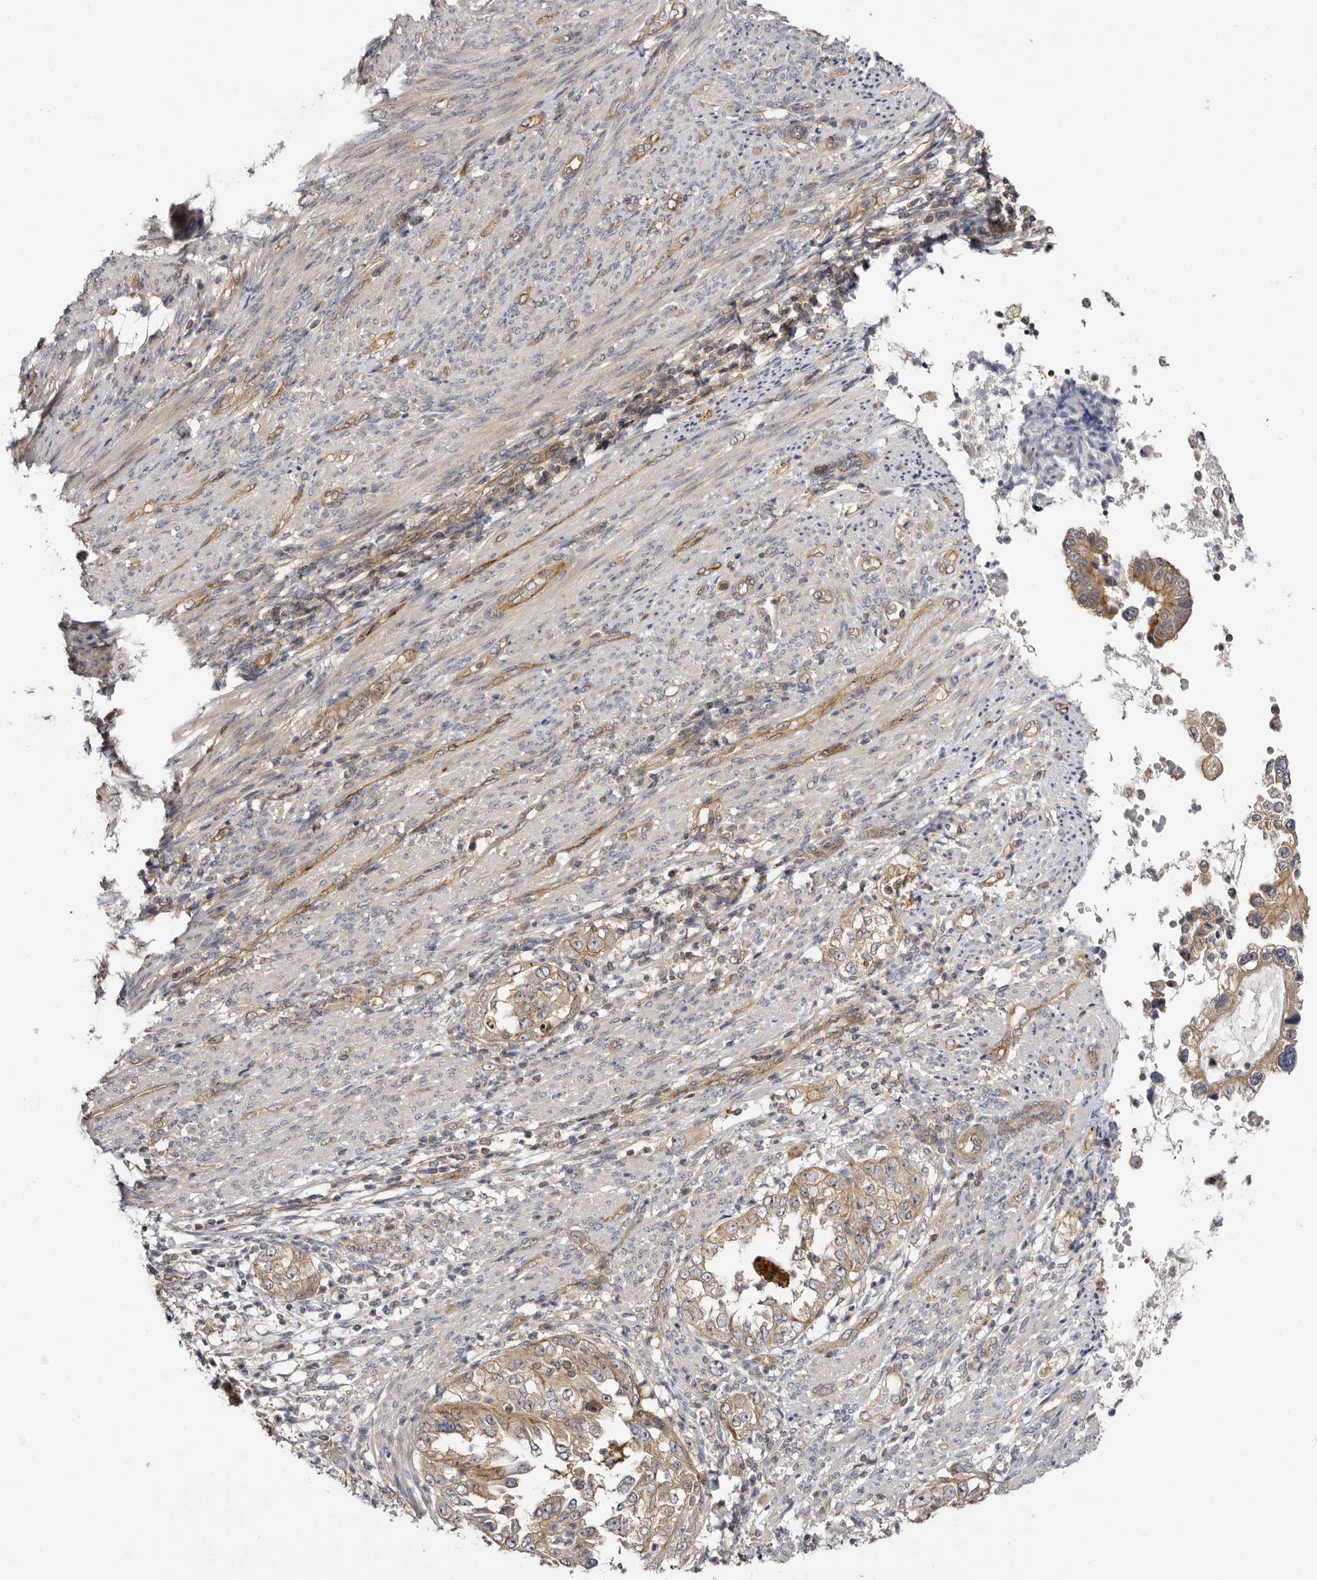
{"staining": {"intensity": "moderate", "quantity": ">75%", "location": "cytoplasmic/membranous"}, "tissue": "endometrial cancer", "cell_type": "Tumor cells", "image_type": "cancer", "snomed": [{"axis": "morphology", "description": "Adenocarcinoma, NOS"}, {"axis": "topography", "description": "Endometrium"}], "caption": "Protein staining of endometrial cancer tissue displays moderate cytoplasmic/membranous expression in about >75% of tumor cells. The protein of interest is stained brown, and the nuclei are stained in blue (DAB IHC with brightfield microscopy, high magnification).", "gene": "PANK4", "patient": {"sex": "female", "age": 85}}